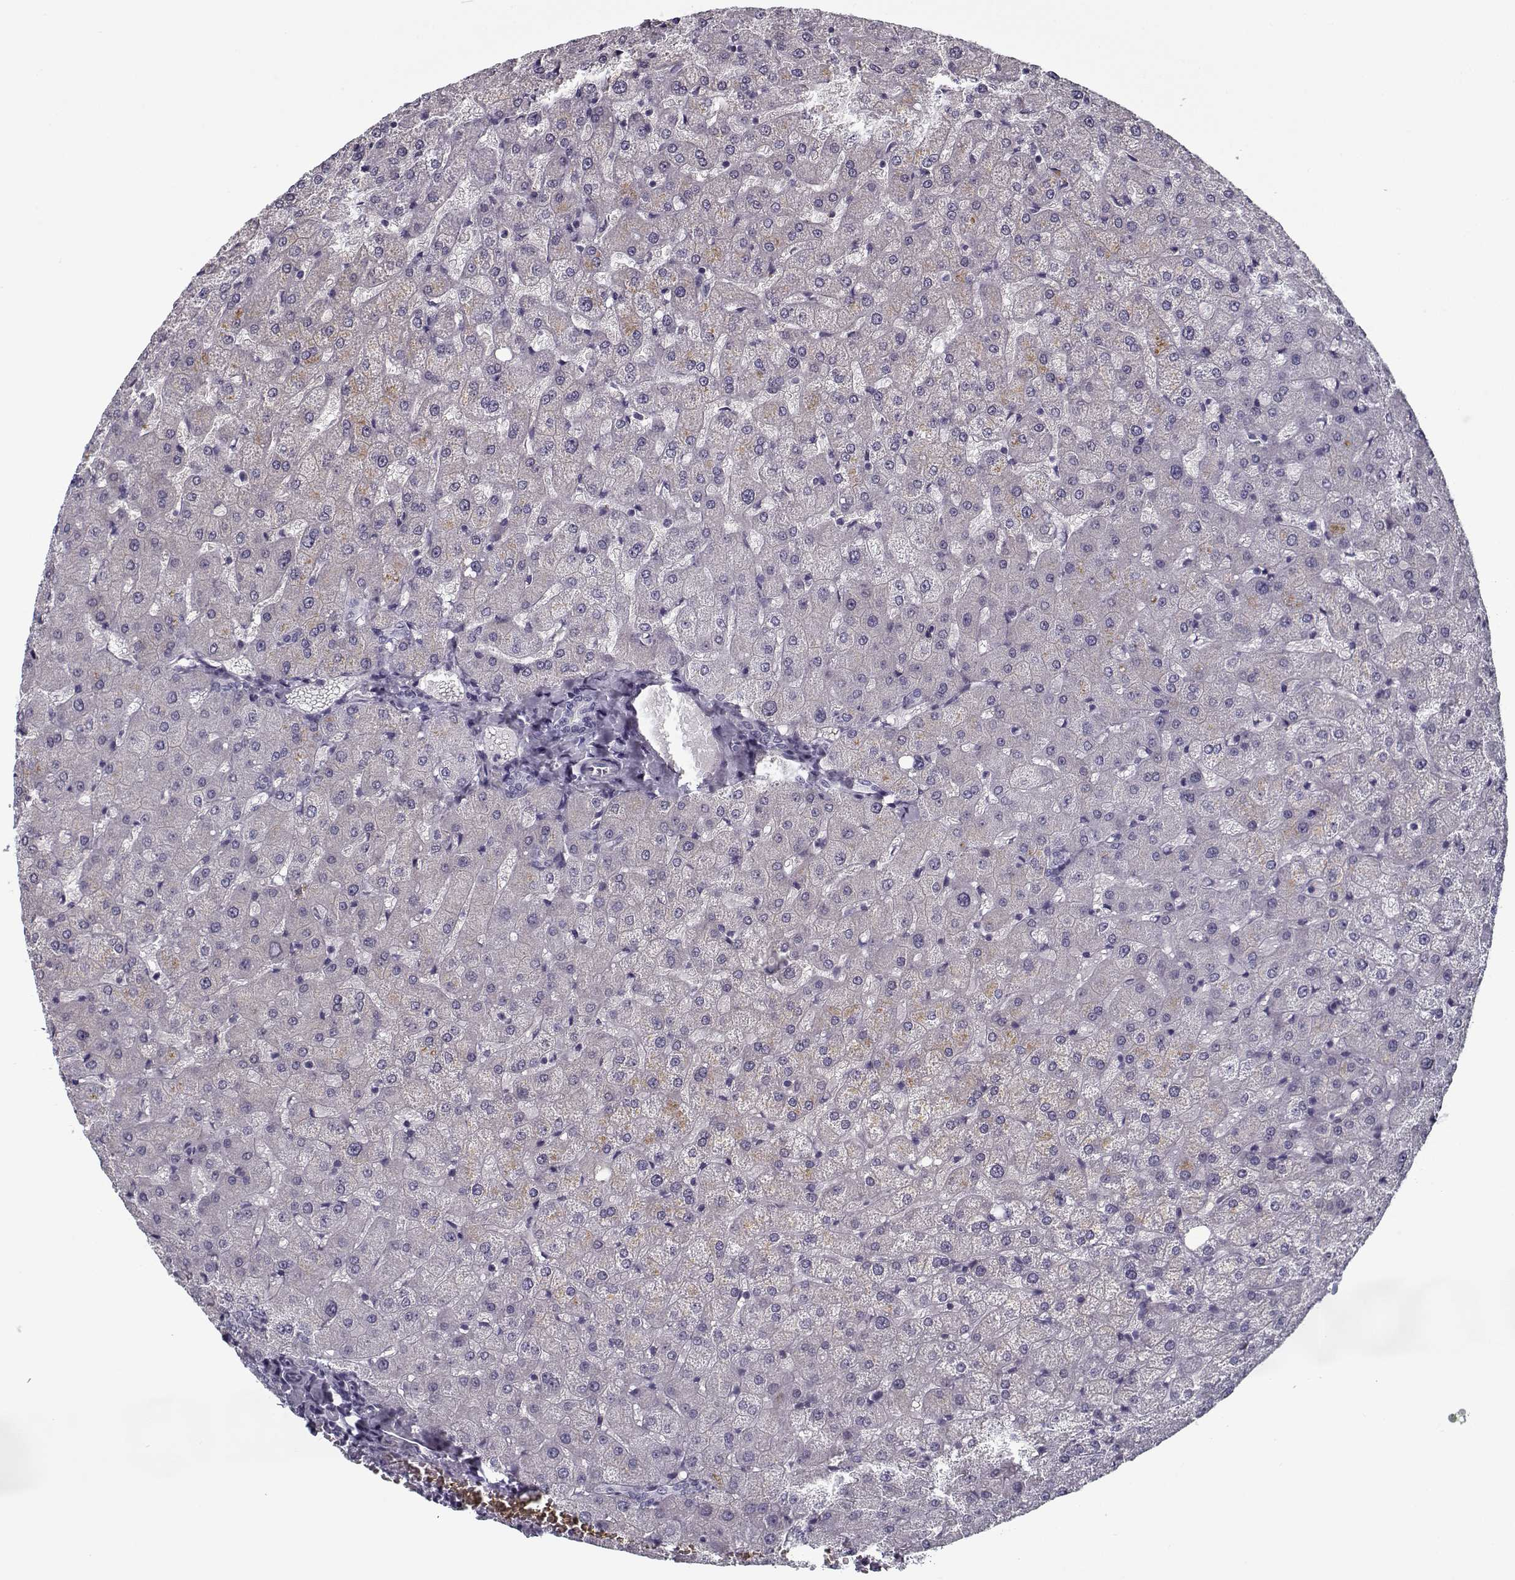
{"staining": {"intensity": "negative", "quantity": "none", "location": "none"}, "tissue": "liver", "cell_type": "Cholangiocytes", "image_type": "normal", "snomed": [{"axis": "morphology", "description": "Normal tissue, NOS"}, {"axis": "topography", "description": "Liver"}], "caption": "Liver stained for a protein using immunohistochemistry (IHC) exhibits no positivity cholangiocytes.", "gene": "SPACA9", "patient": {"sex": "female", "age": 50}}